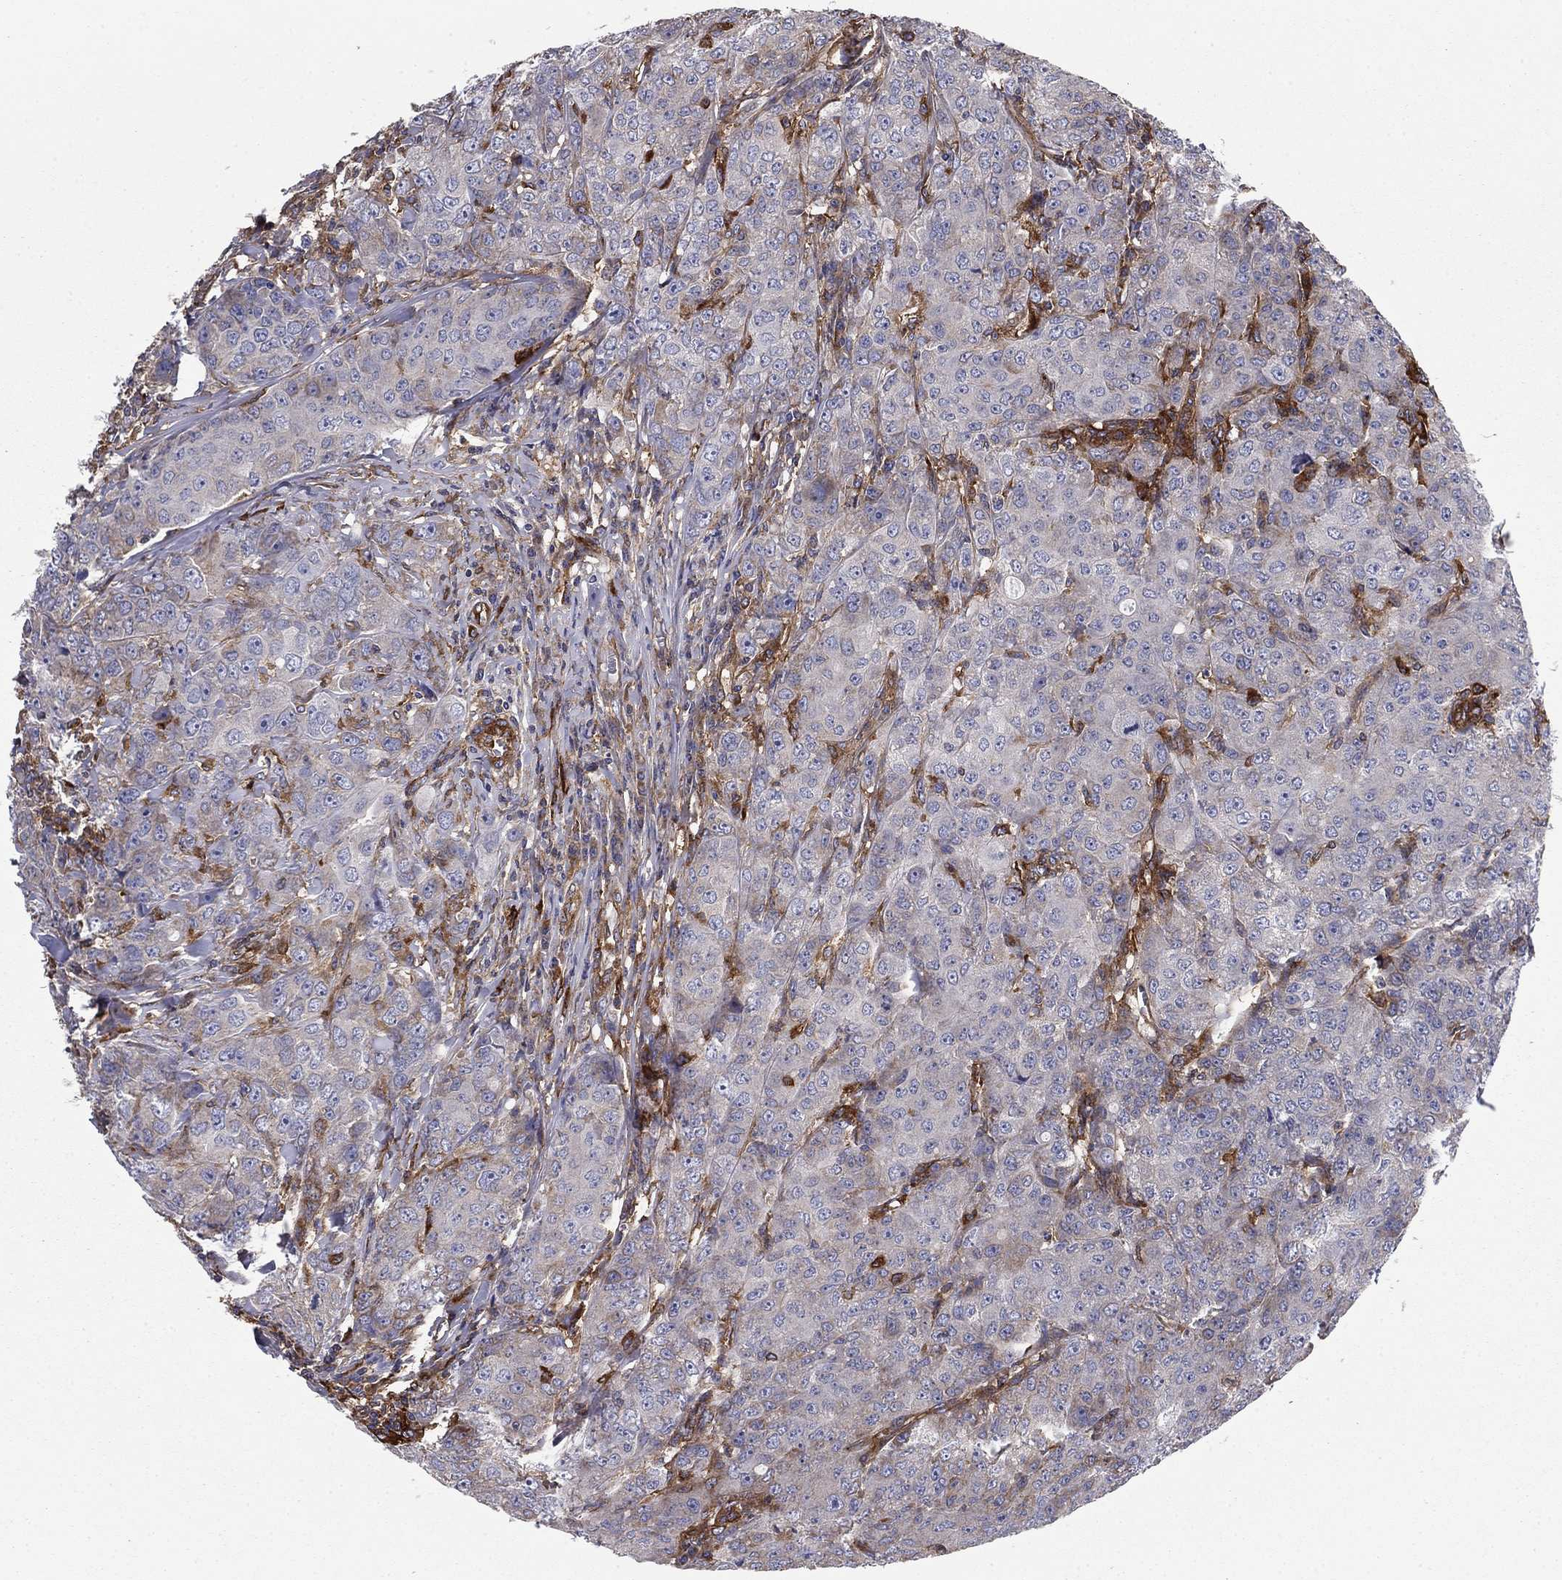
{"staining": {"intensity": "negative", "quantity": "none", "location": "none"}, "tissue": "breast cancer", "cell_type": "Tumor cells", "image_type": "cancer", "snomed": [{"axis": "morphology", "description": "Duct carcinoma"}, {"axis": "topography", "description": "Breast"}], "caption": "Tumor cells show no significant expression in breast cancer.", "gene": "EHBP1L1", "patient": {"sex": "female", "age": 43}}